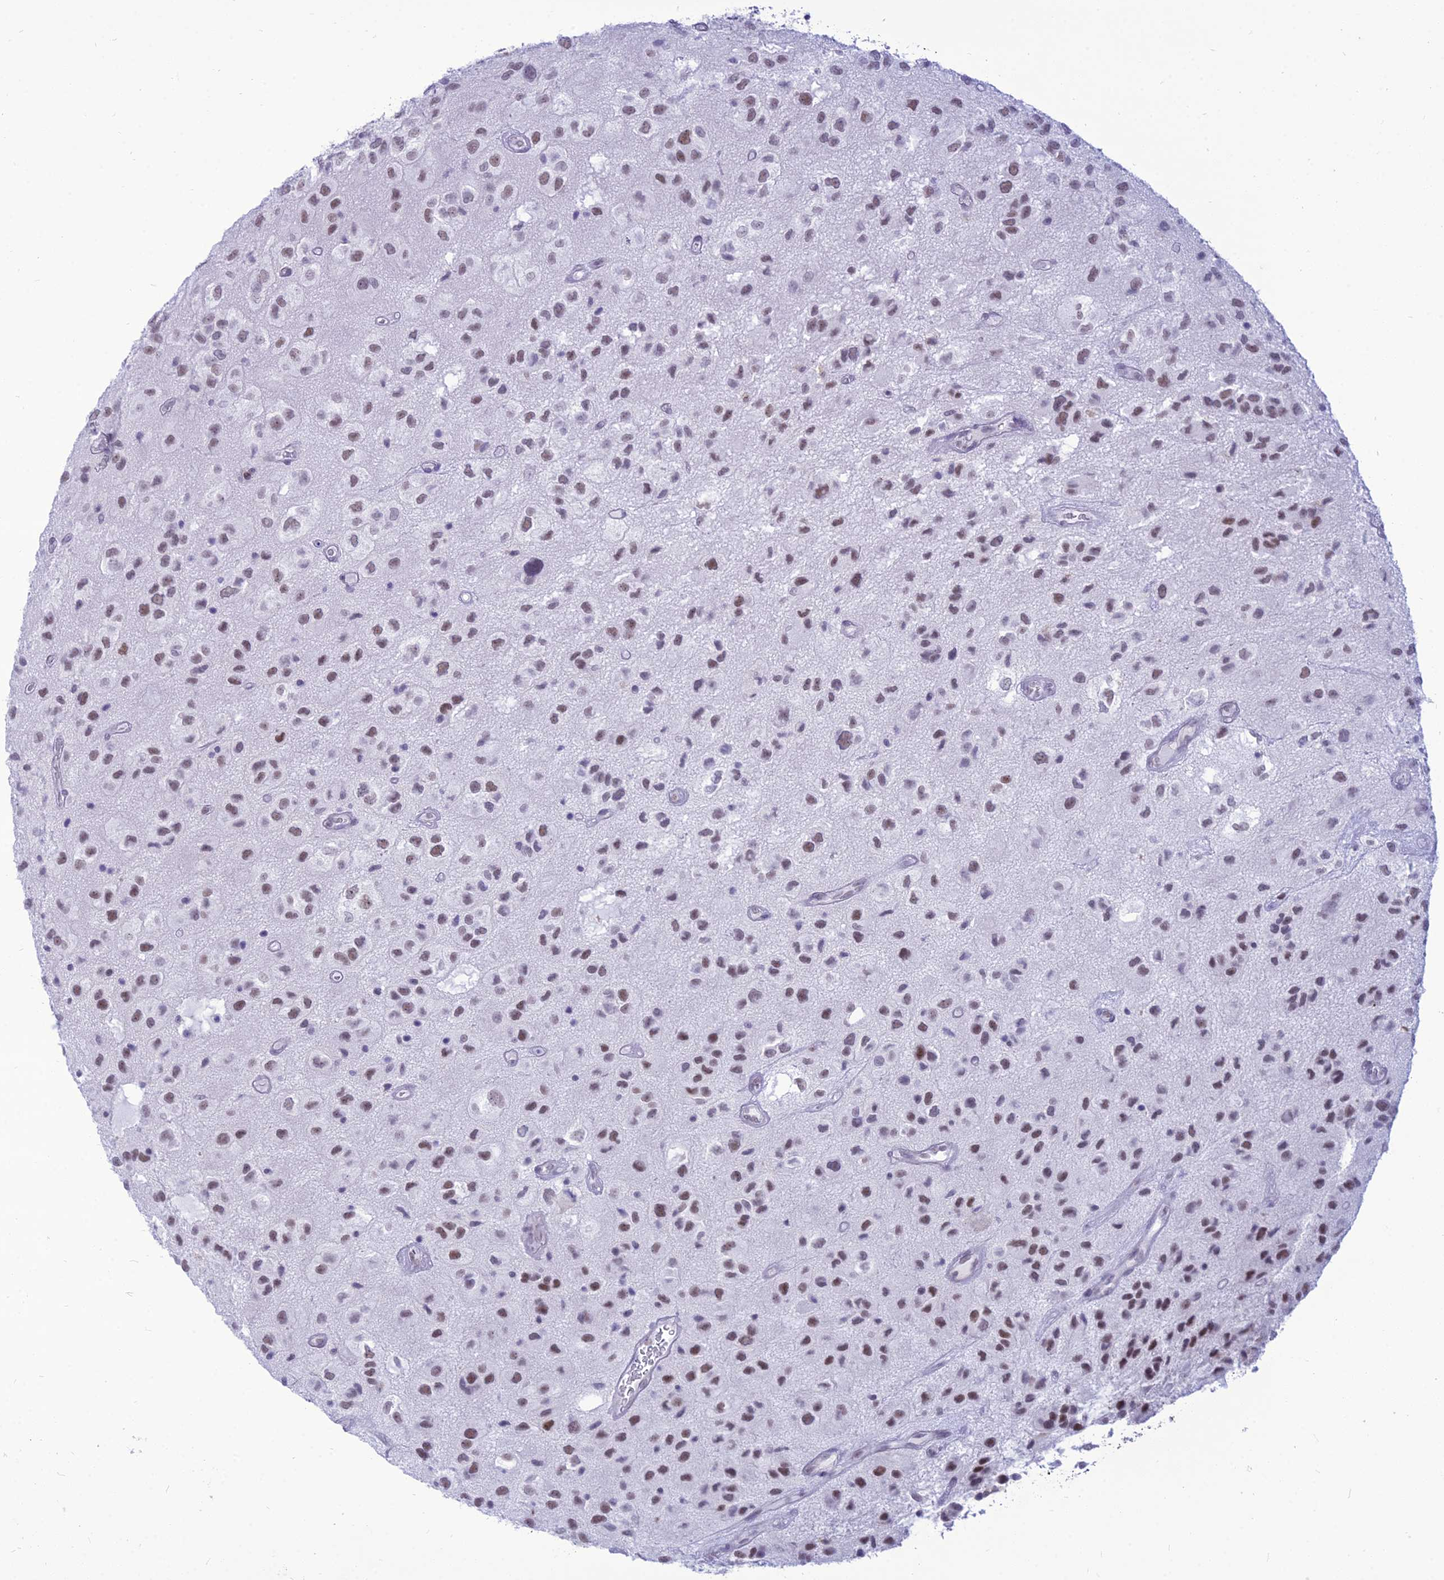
{"staining": {"intensity": "moderate", "quantity": ">75%", "location": "nuclear"}, "tissue": "glioma", "cell_type": "Tumor cells", "image_type": "cancer", "snomed": [{"axis": "morphology", "description": "Glioma, malignant, Low grade"}, {"axis": "topography", "description": "Brain"}], "caption": "A medium amount of moderate nuclear positivity is present in approximately >75% of tumor cells in malignant low-grade glioma tissue.", "gene": "DHX40", "patient": {"sex": "male", "age": 66}}